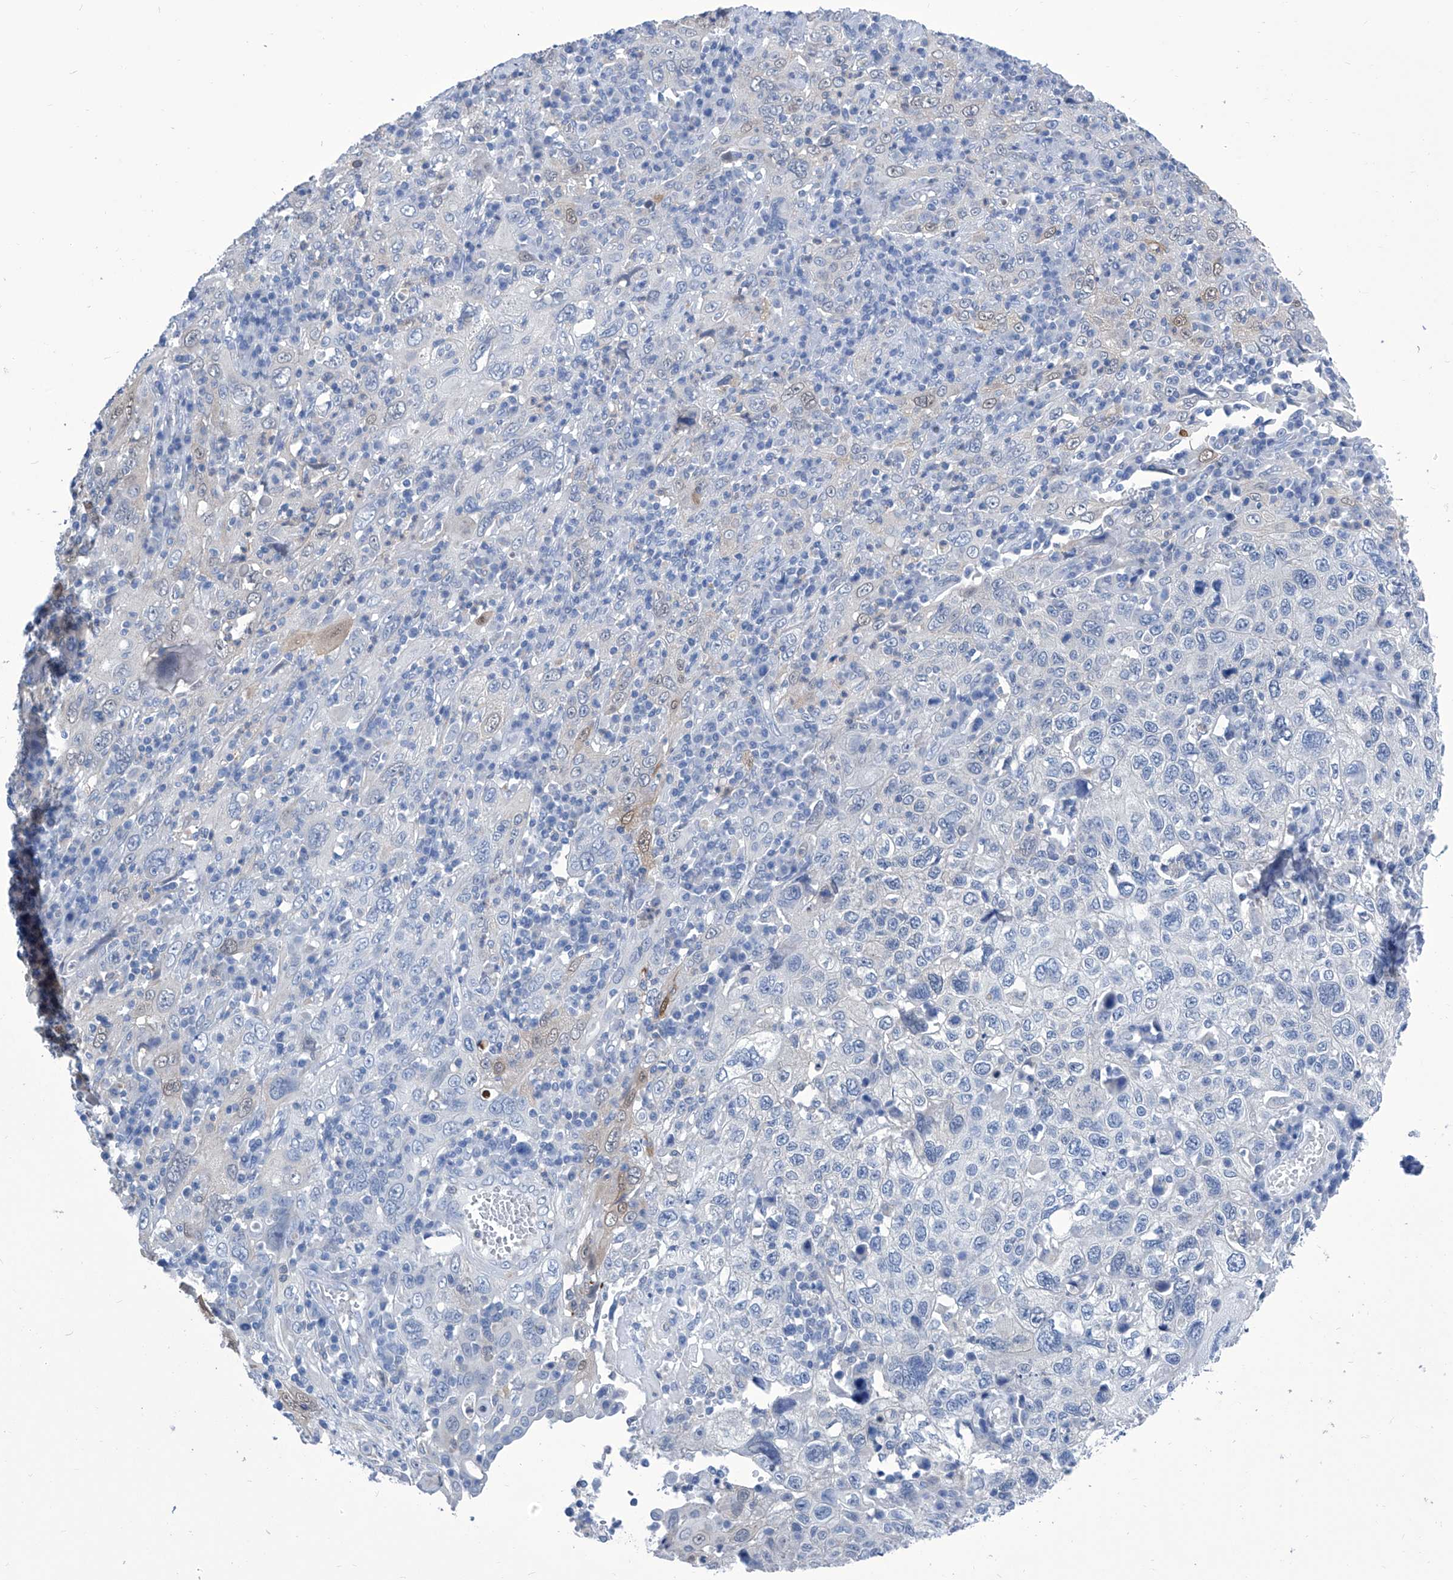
{"staining": {"intensity": "negative", "quantity": "none", "location": "none"}, "tissue": "cervical cancer", "cell_type": "Tumor cells", "image_type": "cancer", "snomed": [{"axis": "morphology", "description": "Squamous cell carcinoma, NOS"}, {"axis": "topography", "description": "Cervix"}], "caption": "This is an immunohistochemistry photomicrograph of human cervical cancer. There is no staining in tumor cells.", "gene": "IMPA2", "patient": {"sex": "female", "age": 46}}